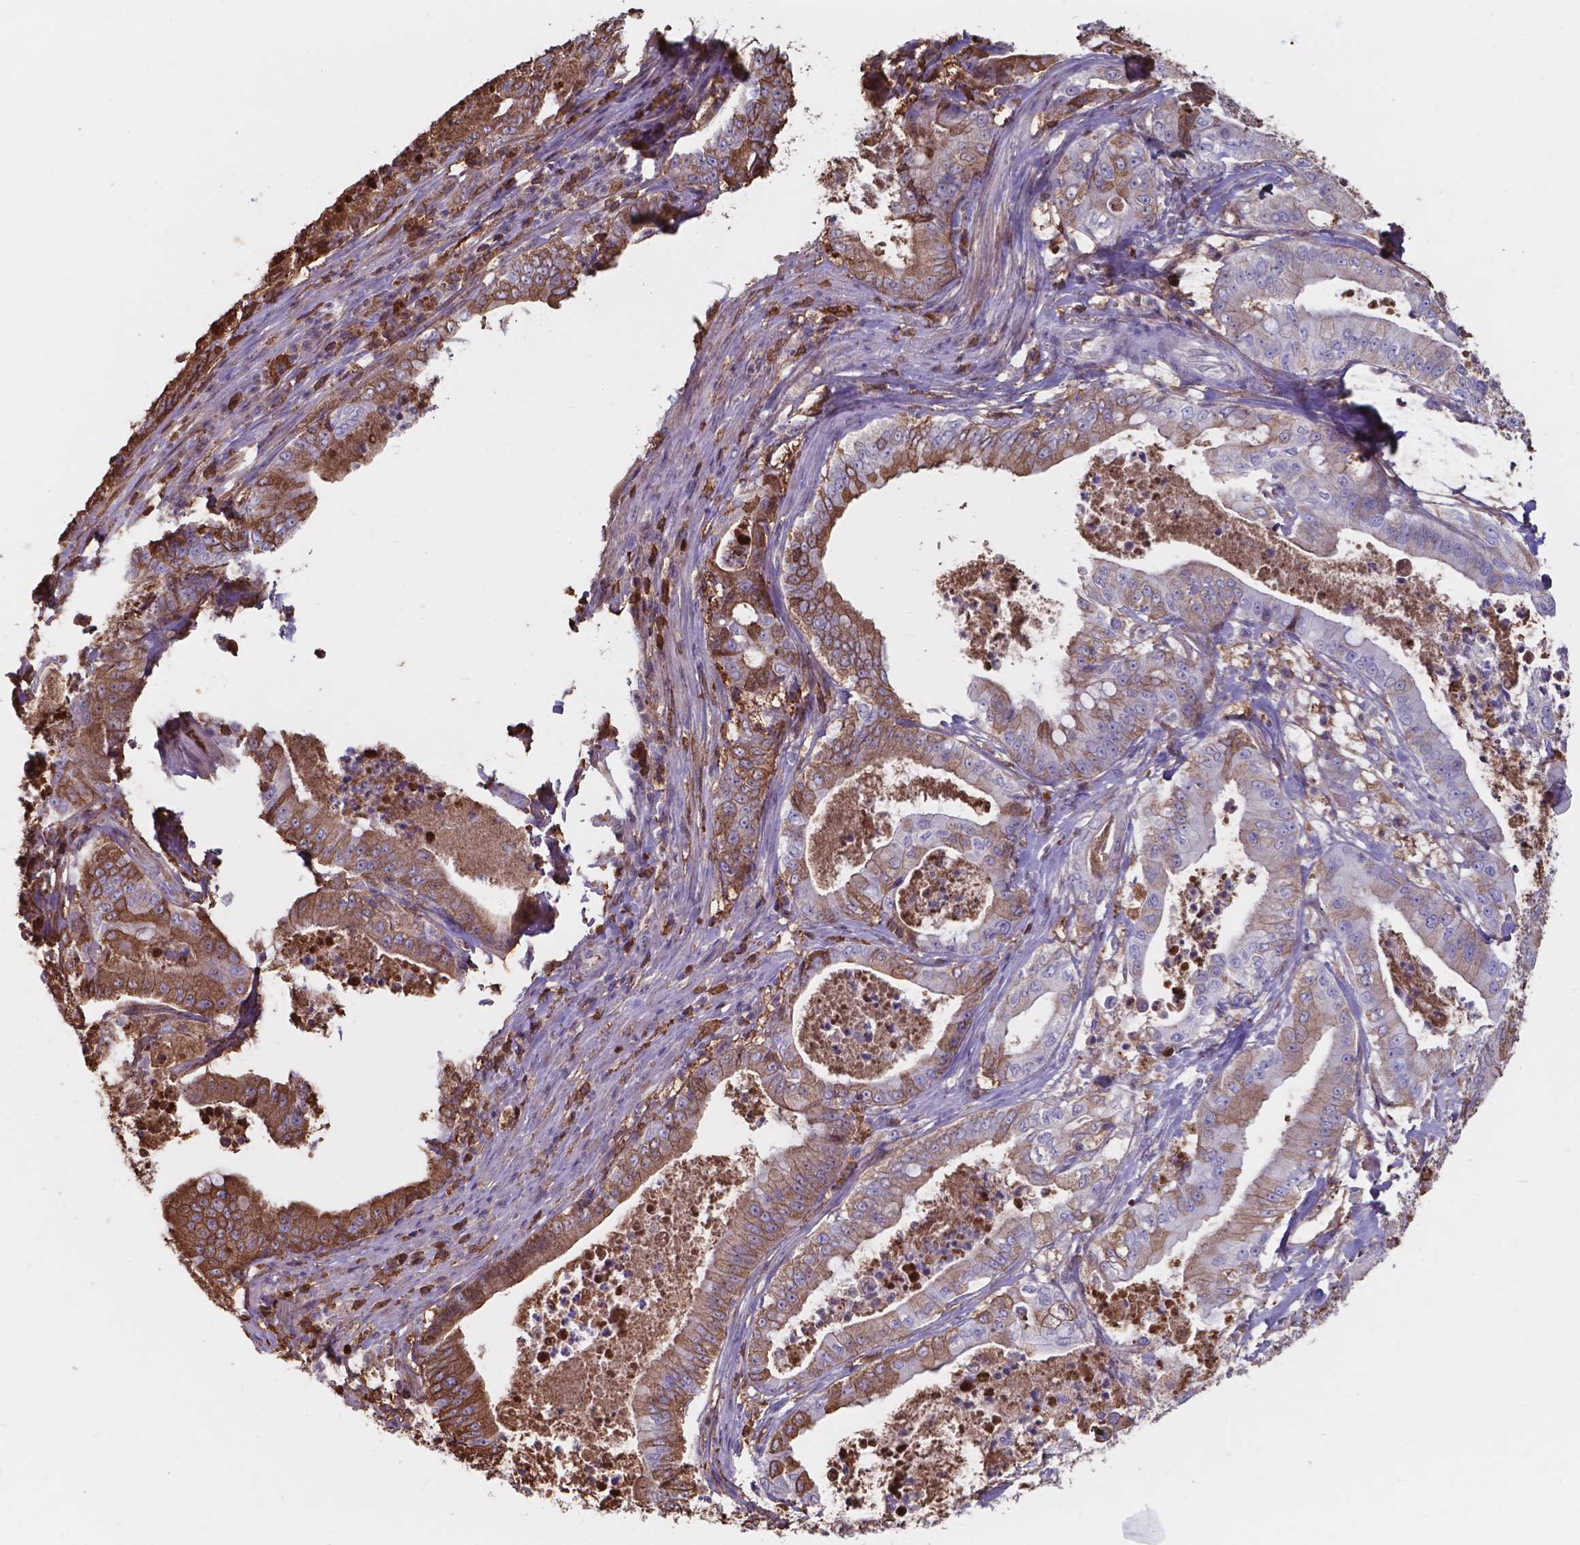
{"staining": {"intensity": "moderate", "quantity": ">75%", "location": "cytoplasmic/membranous"}, "tissue": "pancreatic cancer", "cell_type": "Tumor cells", "image_type": "cancer", "snomed": [{"axis": "morphology", "description": "Adenocarcinoma, NOS"}, {"axis": "topography", "description": "Pancreas"}], "caption": "About >75% of tumor cells in pancreatic cancer display moderate cytoplasmic/membranous protein positivity as visualized by brown immunohistochemical staining.", "gene": "SERPINA1", "patient": {"sex": "male", "age": 71}}